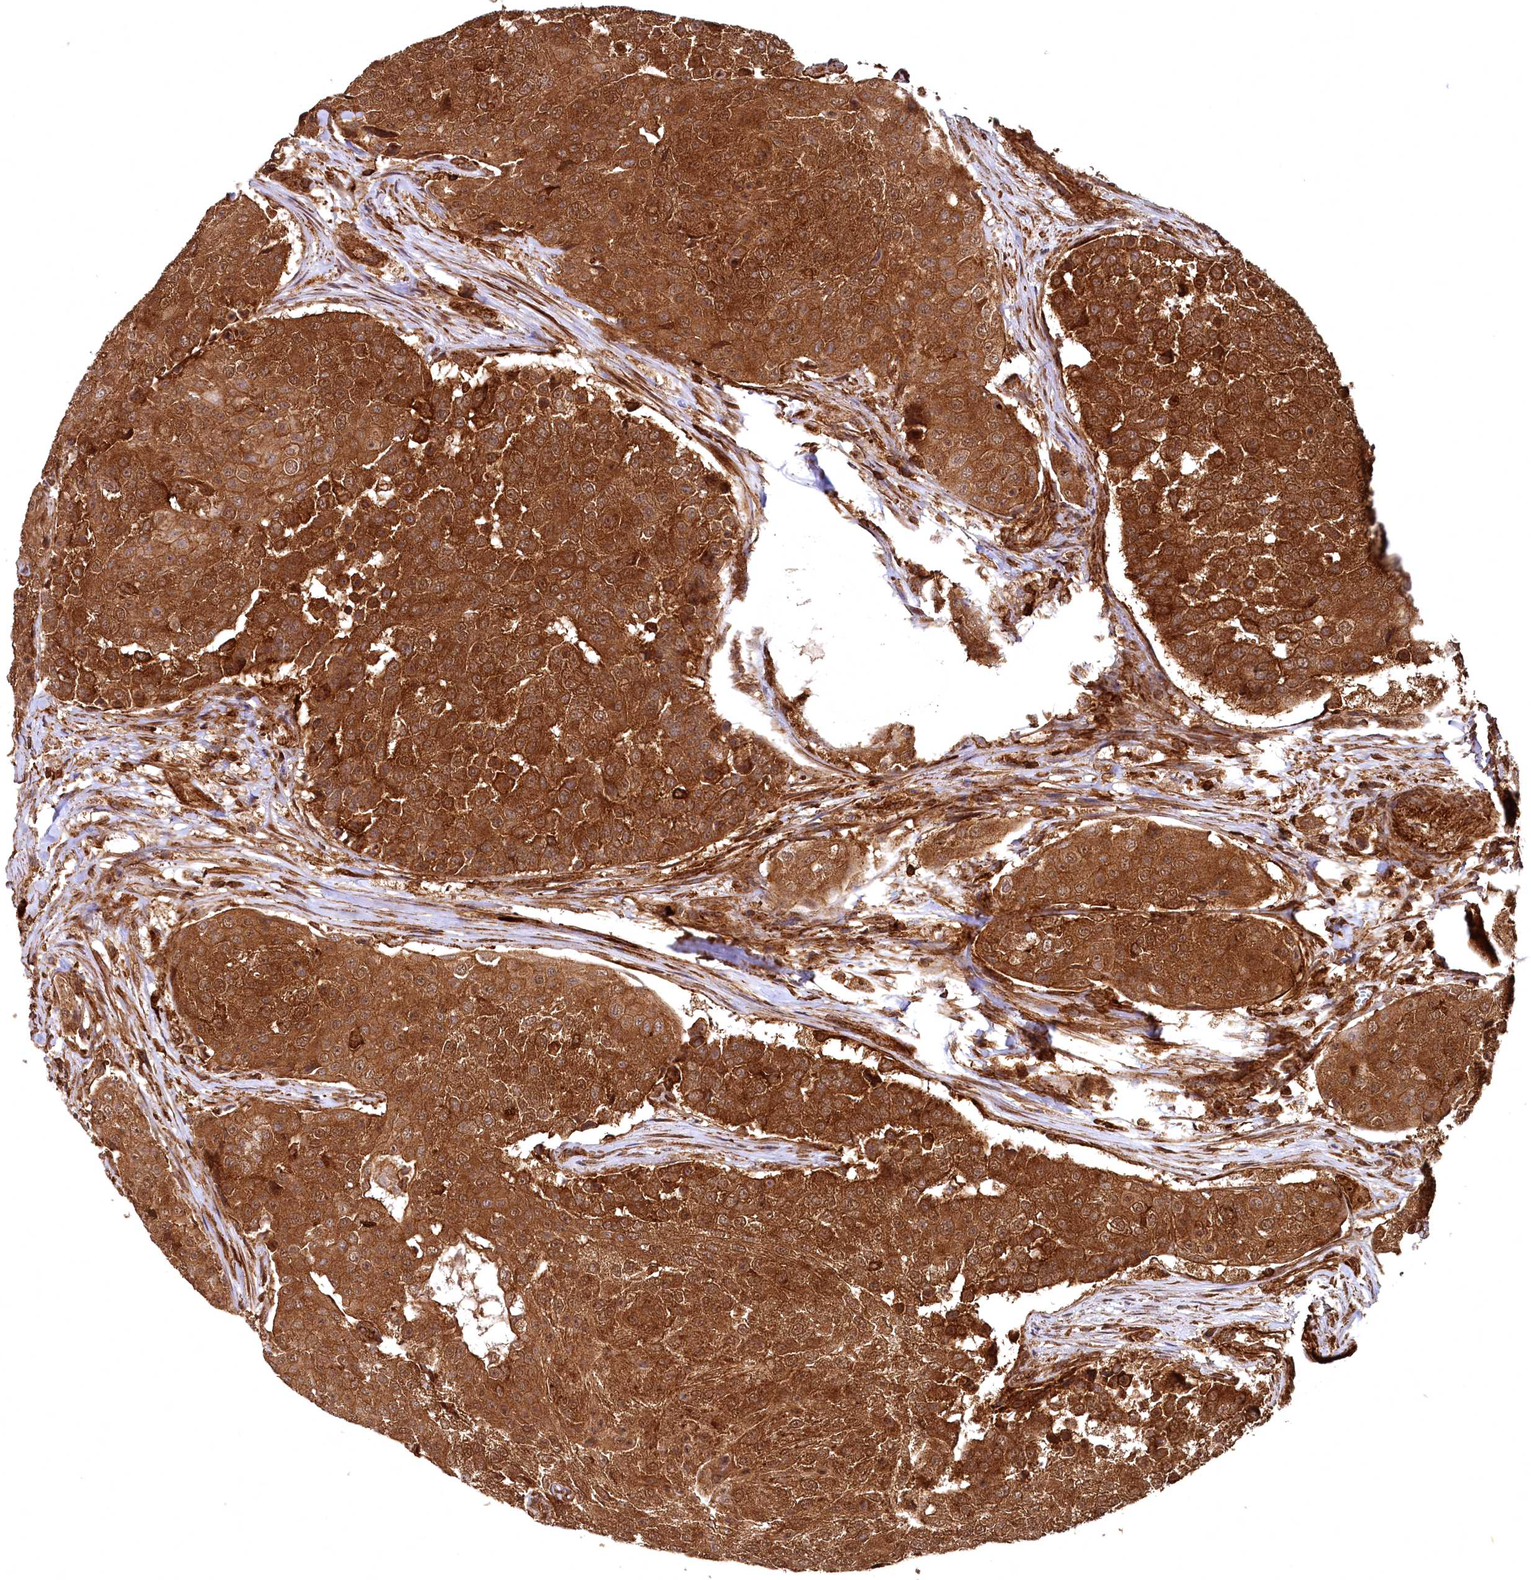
{"staining": {"intensity": "strong", "quantity": ">75%", "location": "cytoplasmic/membranous"}, "tissue": "urothelial cancer", "cell_type": "Tumor cells", "image_type": "cancer", "snomed": [{"axis": "morphology", "description": "Urothelial carcinoma, High grade"}, {"axis": "topography", "description": "Urinary bladder"}], "caption": "Urothelial cancer stained for a protein shows strong cytoplasmic/membranous positivity in tumor cells.", "gene": "STUB1", "patient": {"sex": "female", "age": 63}}